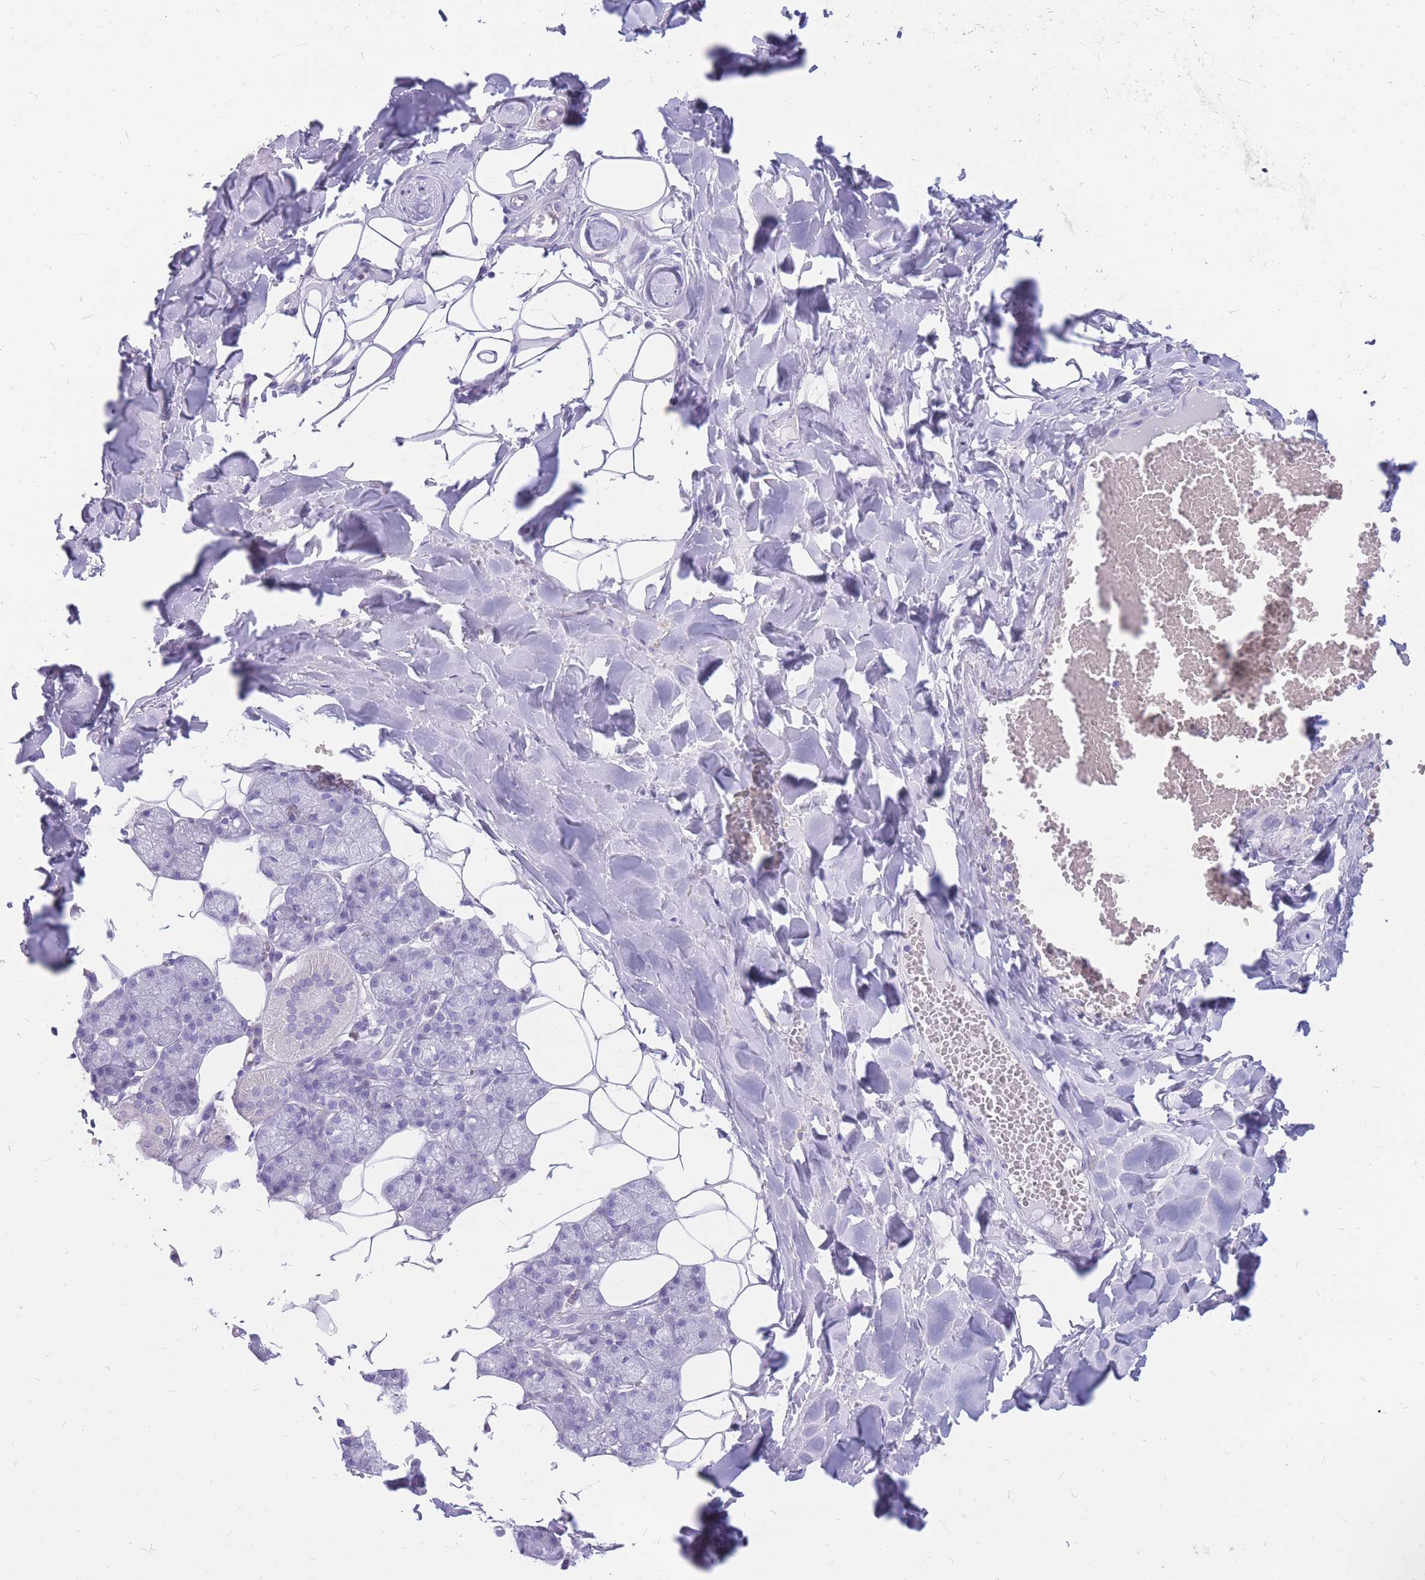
{"staining": {"intensity": "negative", "quantity": "none", "location": "none"}, "tissue": "salivary gland", "cell_type": "Glandular cells", "image_type": "normal", "snomed": [{"axis": "morphology", "description": "Normal tissue, NOS"}, {"axis": "topography", "description": "Salivary gland"}], "caption": "The photomicrograph demonstrates no staining of glandular cells in benign salivary gland.", "gene": "CYP21A2", "patient": {"sex": "male", "age": 62}}